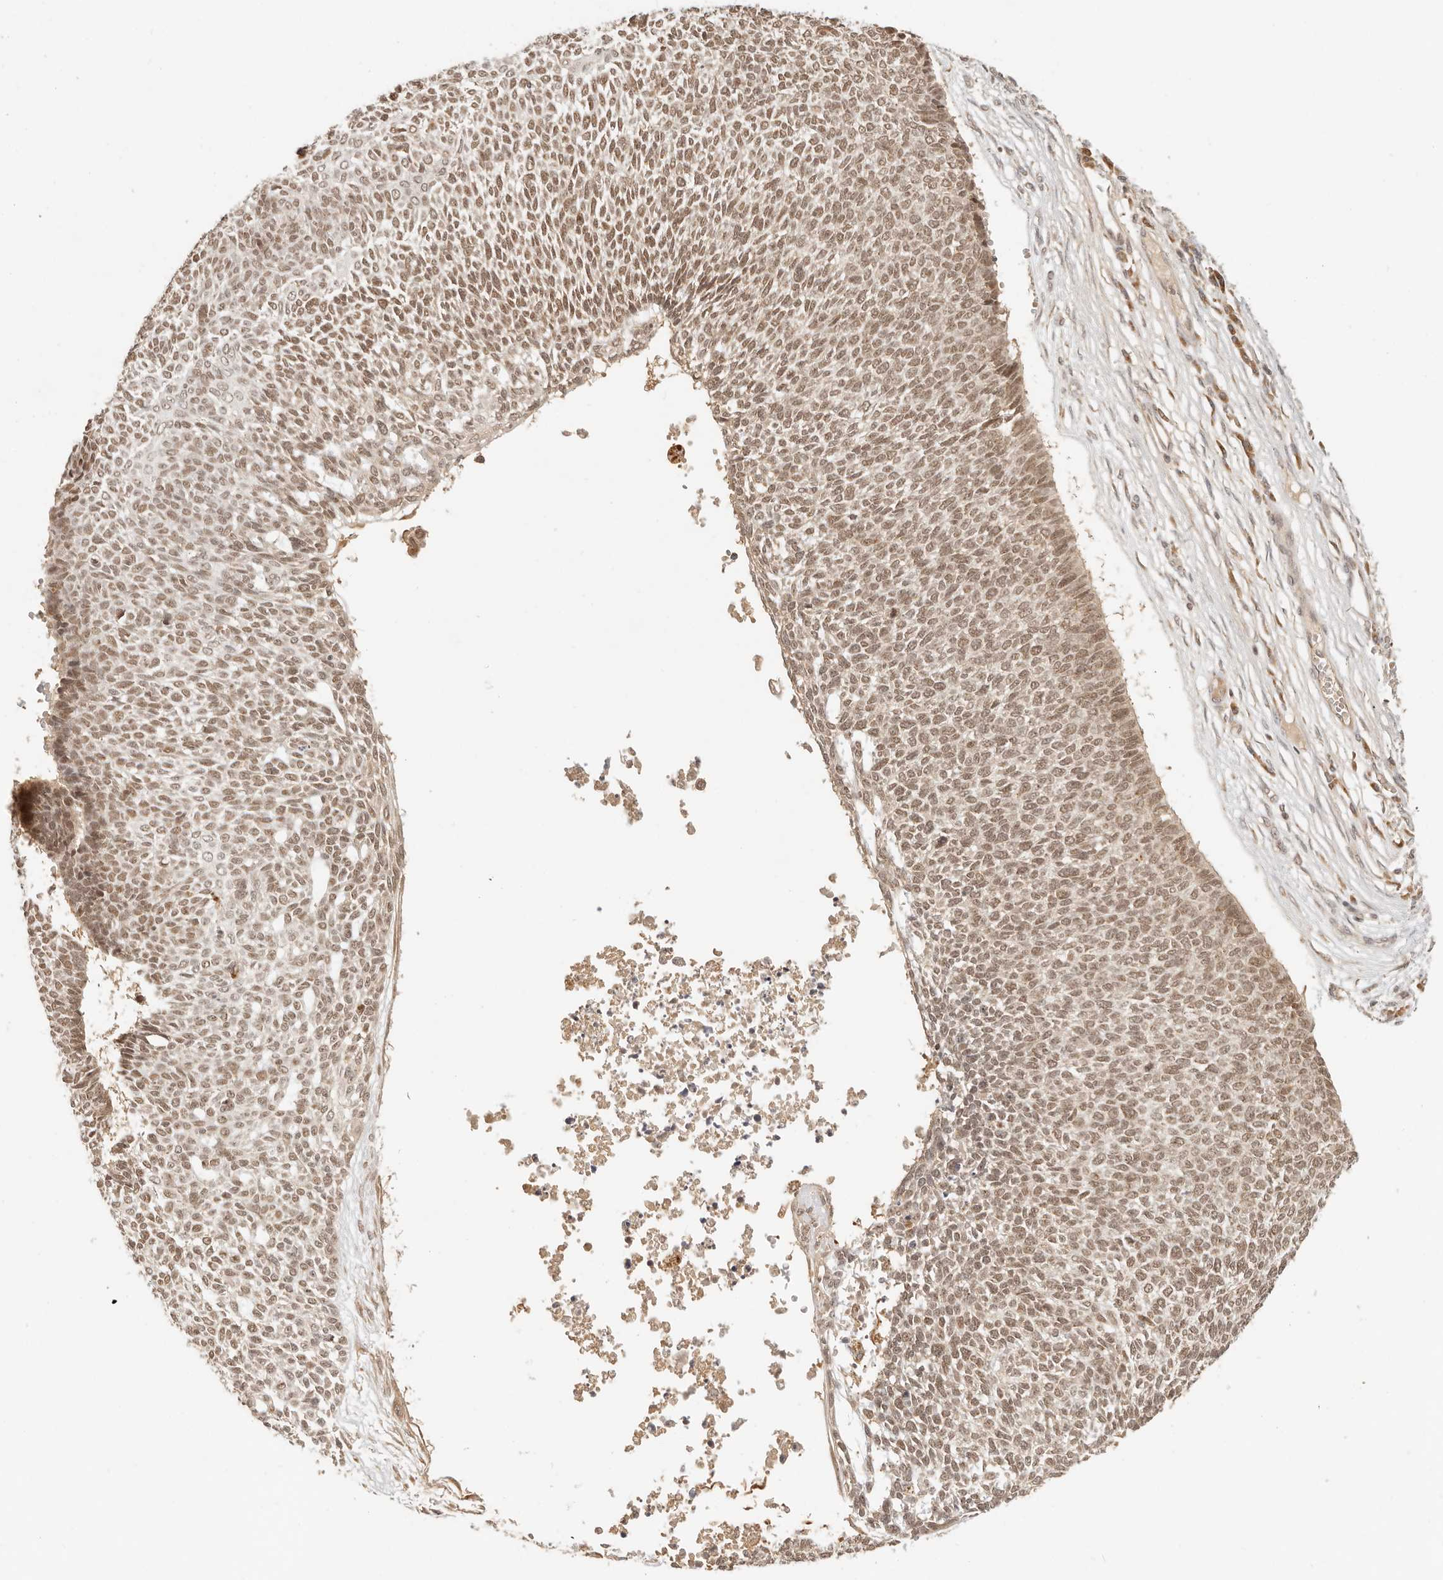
{"staining": {"intensity": "moderate", "quantity": ">75%", "location": "nuclear"}, "tissue": "skin cancer", "cell_type": "Tumor cells", "image_type": "cancer", "snomed": [{"axis": "morphology", "description": "Basal cell carcinoma"}, {"axis": "topography", "description": "Skin"}], "caption": "Moderate nuclear protein positivity is present in about >75% of tumor cells in skin cancer (basal cell carcinoma). Ihc stains the protein in brown and the nuclei are stained blue.", "gene": "INTS11", "patient": {"sex": "female", "age": 84}}